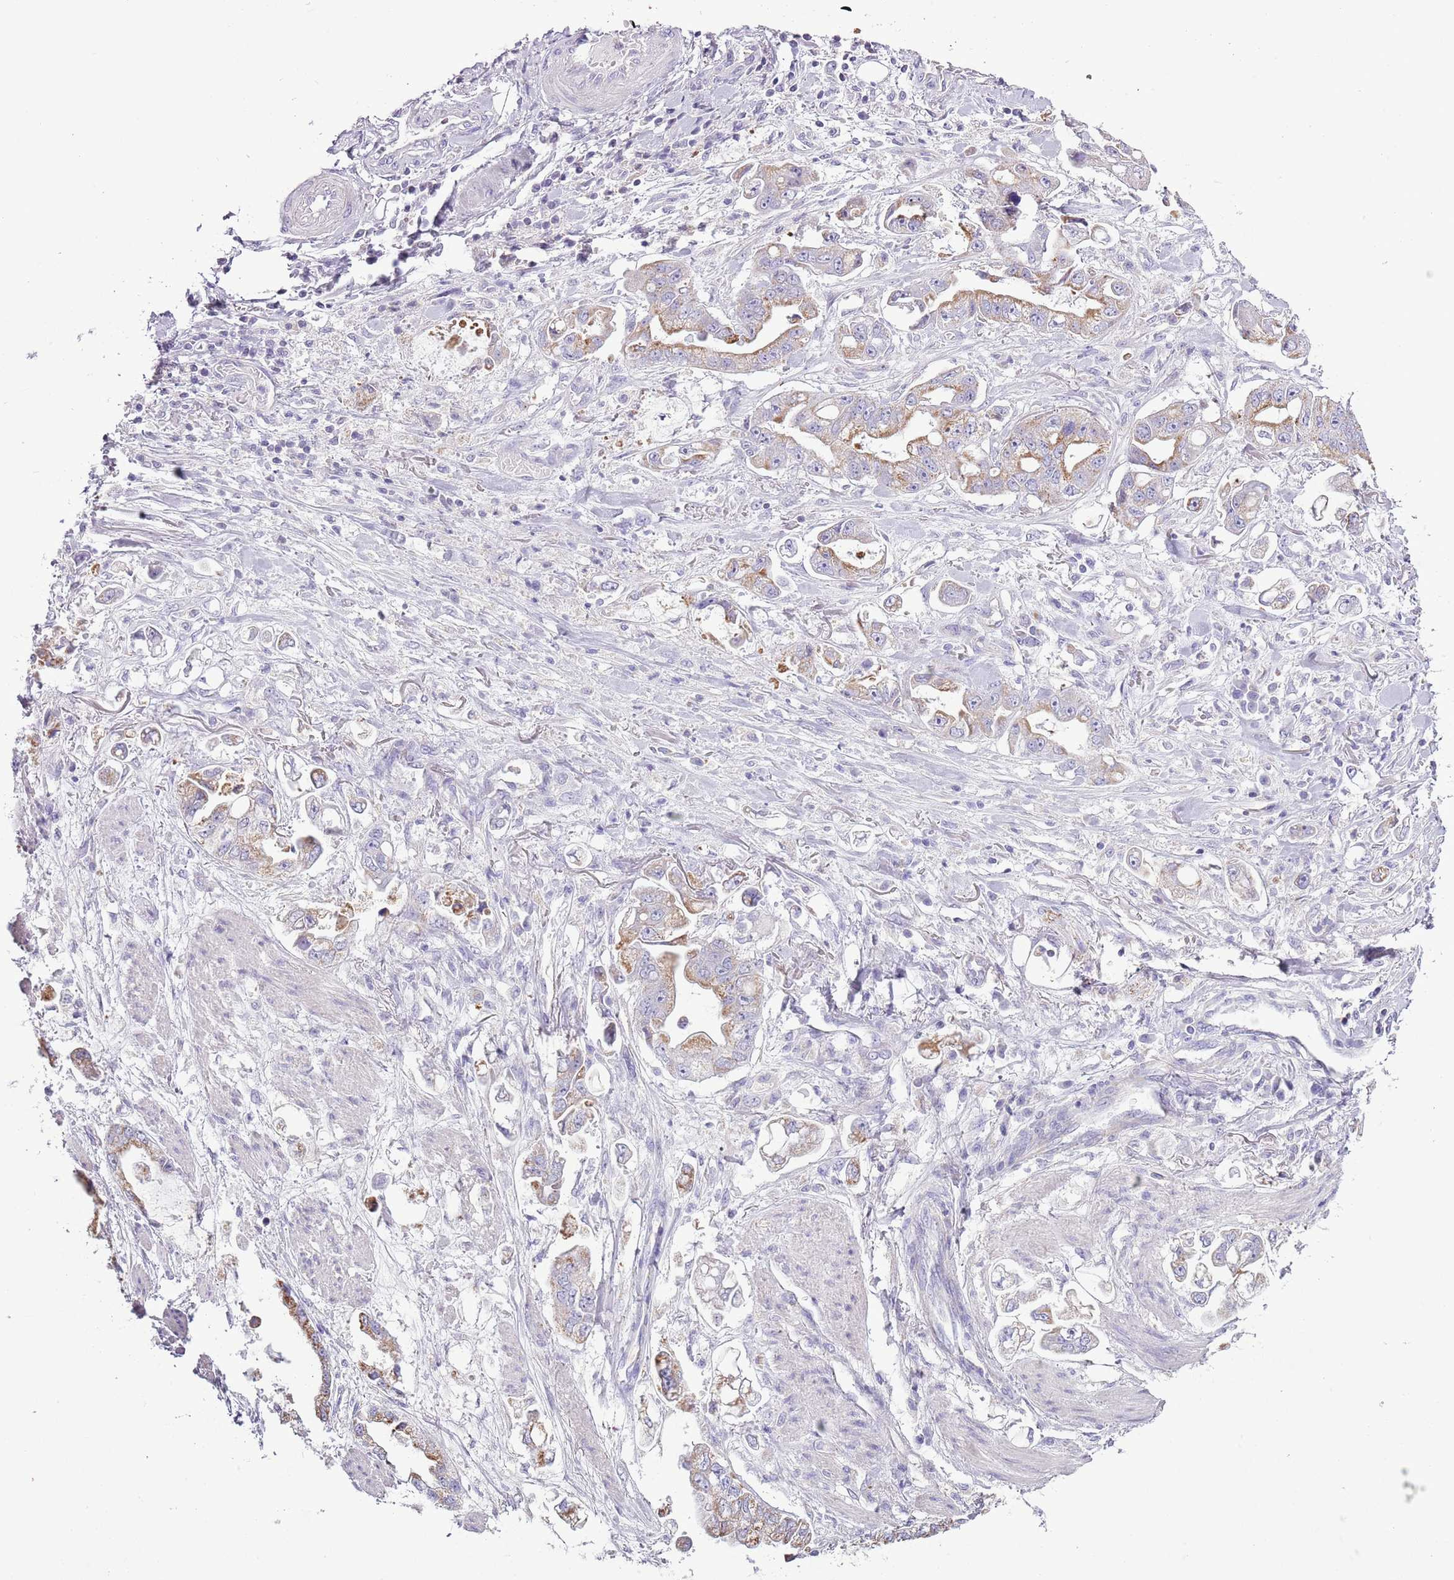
{"staining": {"intensity": "moderate", "quantity": "<25%", "location": "cytoplasmic/membranous"}, "tissue": "stomach cancer", "cell_type": "Tumor cells", "image_type": "cancer", "snomed": [{"axis": "morphology", "description": "Adenocarcinoma, NOS"}, {"axis": "topography", "description": "Stomach"}], "caption": "Brown immunohistochemical staining in stomach cancer reveals moderate cytoplasmic/membranous positivity in approximately <25% of tumor cells.", "gene": "SLC23A1", "patient": {"sex": "male", "age": 62}}